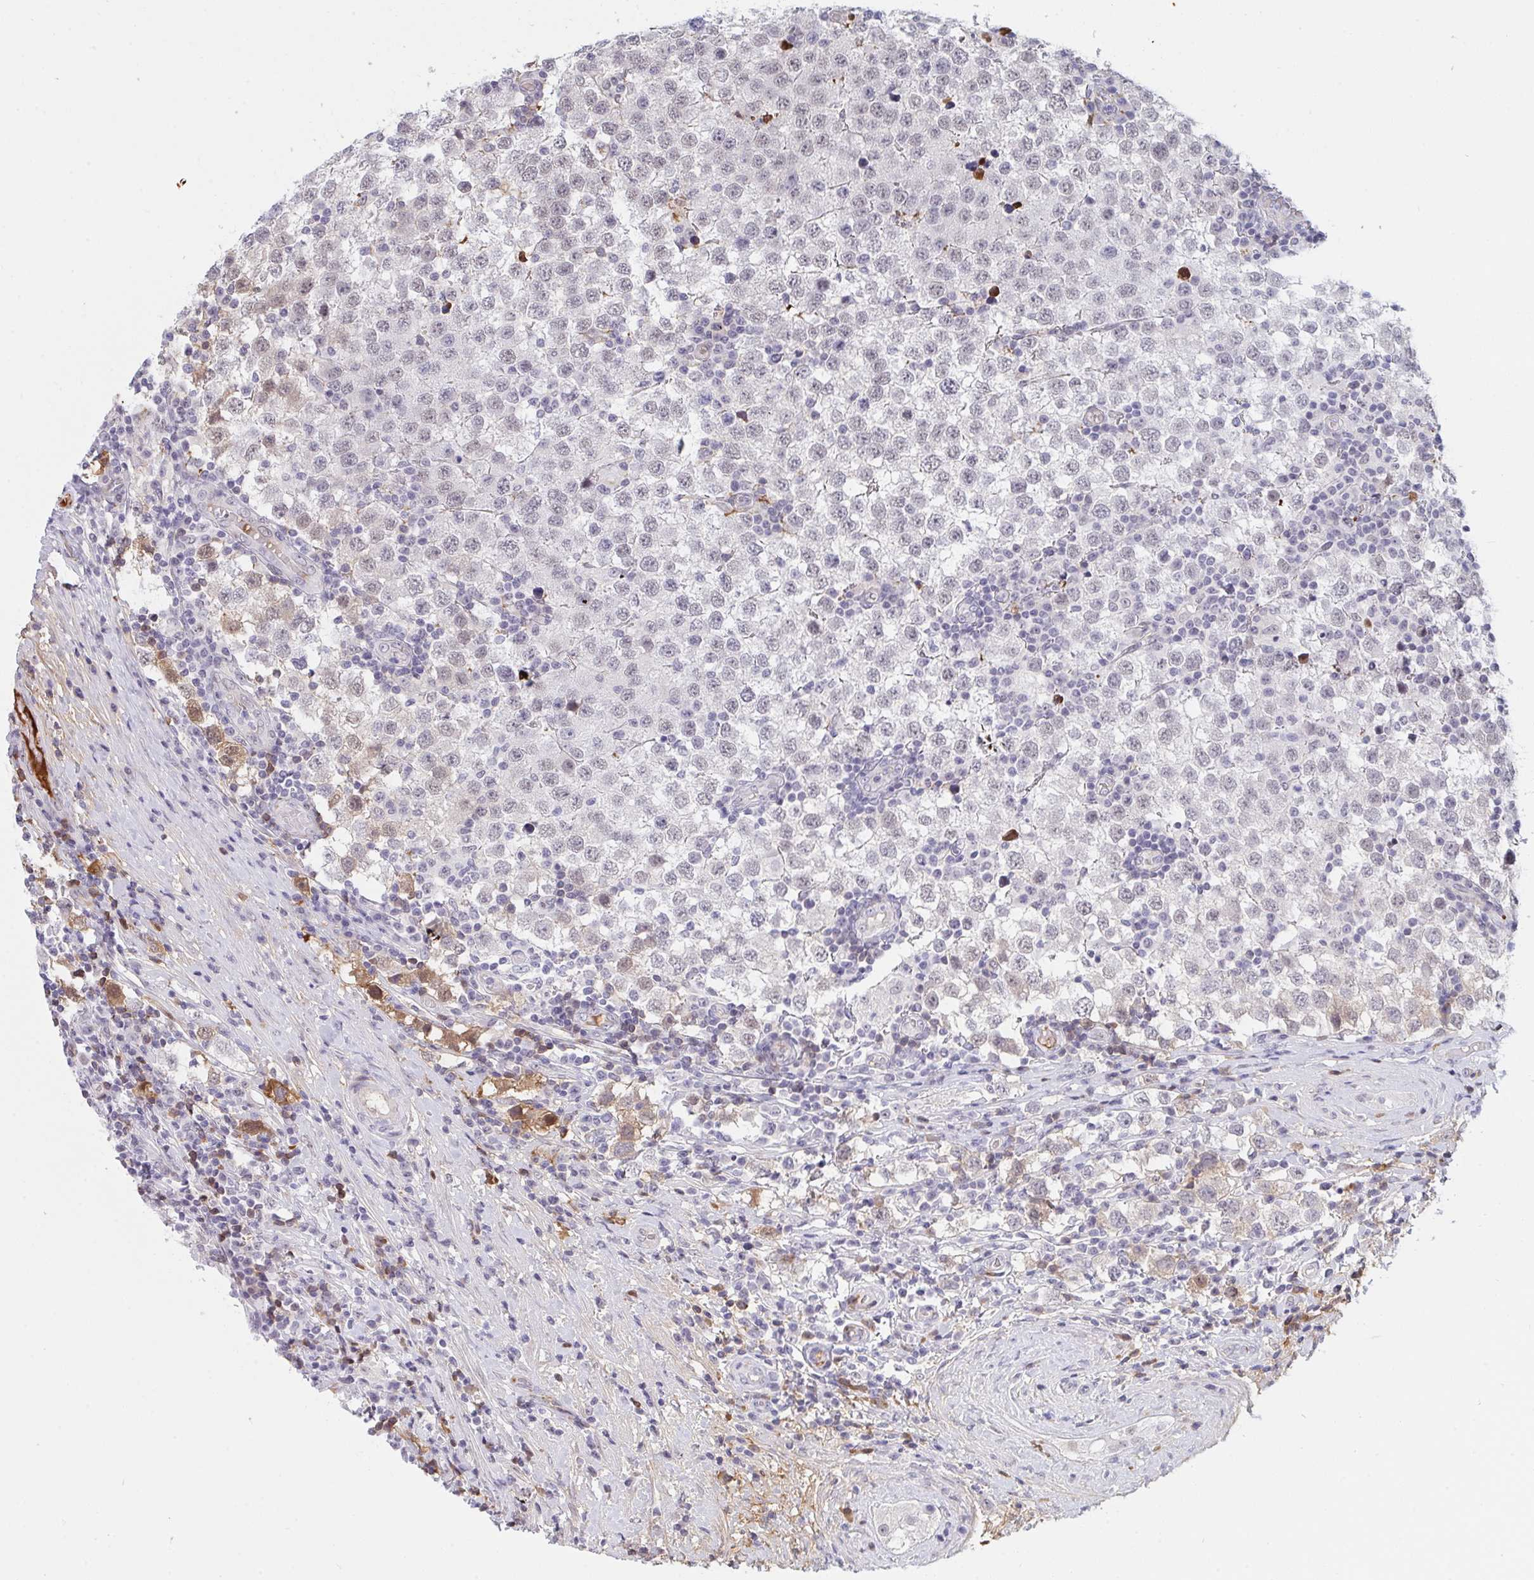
{"staining": {"intensity": "negative", "quantity": "none", "location": "none"}, "tissue": "testis cancer", "cell_type": "Tumor cells", "image_type": "cancer", "snomed": [{"axis": "morphology", "description": "Seminoma, NOS"}, {"axis": "topography", "description": "Testis"}], "caption": "Immunohistochemistry (IHC) image of neoplastic tissue: seminoma (testis) stained with DAB exhibits no significant protein positivity in tumor cells. (DAB (3,3'-diaminobenzidine) immunohistochemistry visualized using brightfield microscopy, high magnification).", "gene": "DSCAML1", "patient": {"sex": "male", "age": 34}}